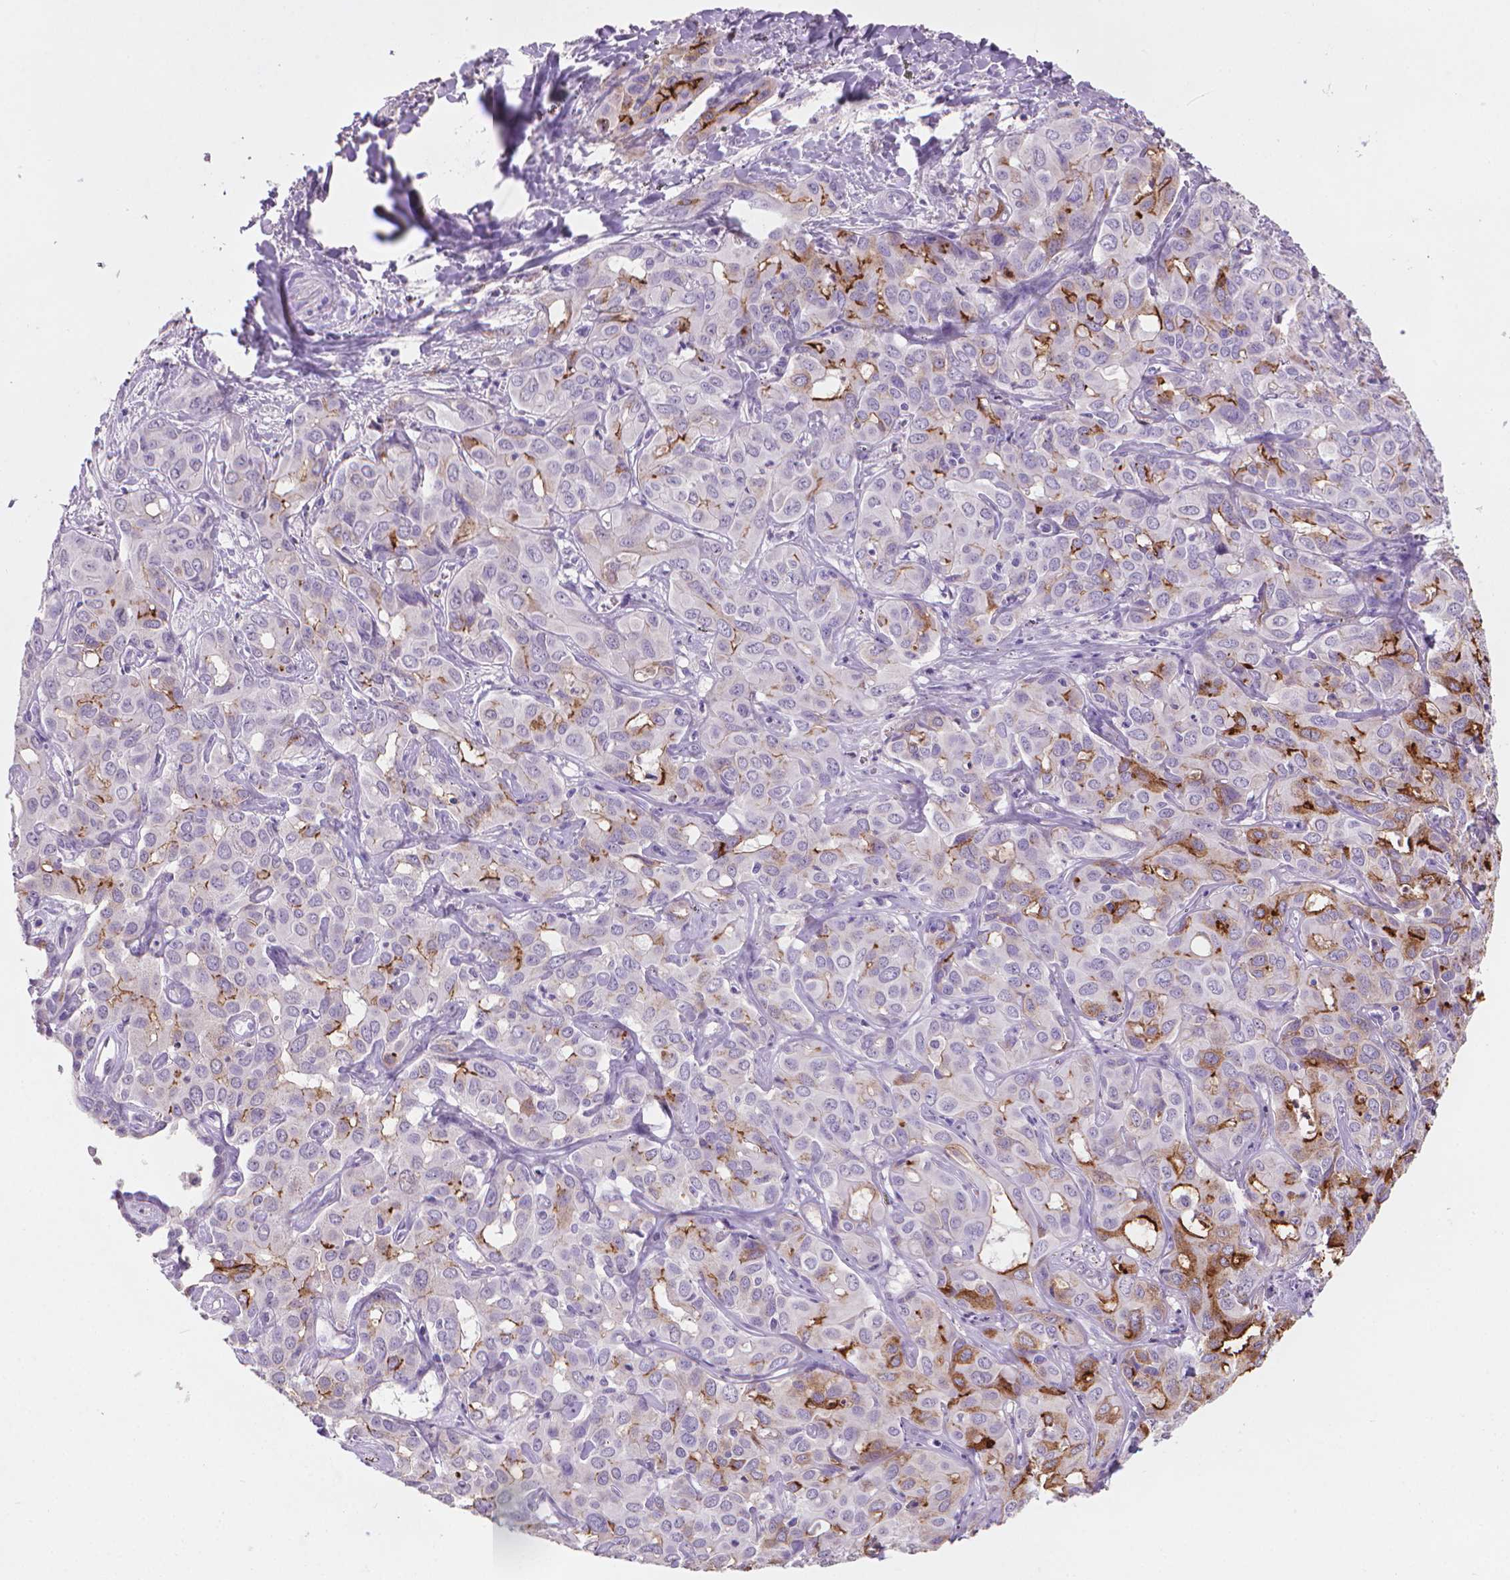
{"staining": {"intensity": "moderate", "quantity": "<25%", "location": "cytoplasmic/membranous"}, "tissue": "liver cancer", "cell_type": "Tumor cells", "image_type": "cancer", "snomed": [{"axis": "morphology", "description": "Cholangiocarcinoma"}, {"axis": "topography", "description": "Liver"}], "caption": "Immunohistochemistry (IHC) (DAB (3,3'-diaminobenzidine)) staining of human cholangiocarcinoma (liver) reveals moderate cytoplasmic/membranous protein staining in approximately <25% of tumor cells.", "gene": "MUC1", "patient": {"sex": "female", "age": 60}}